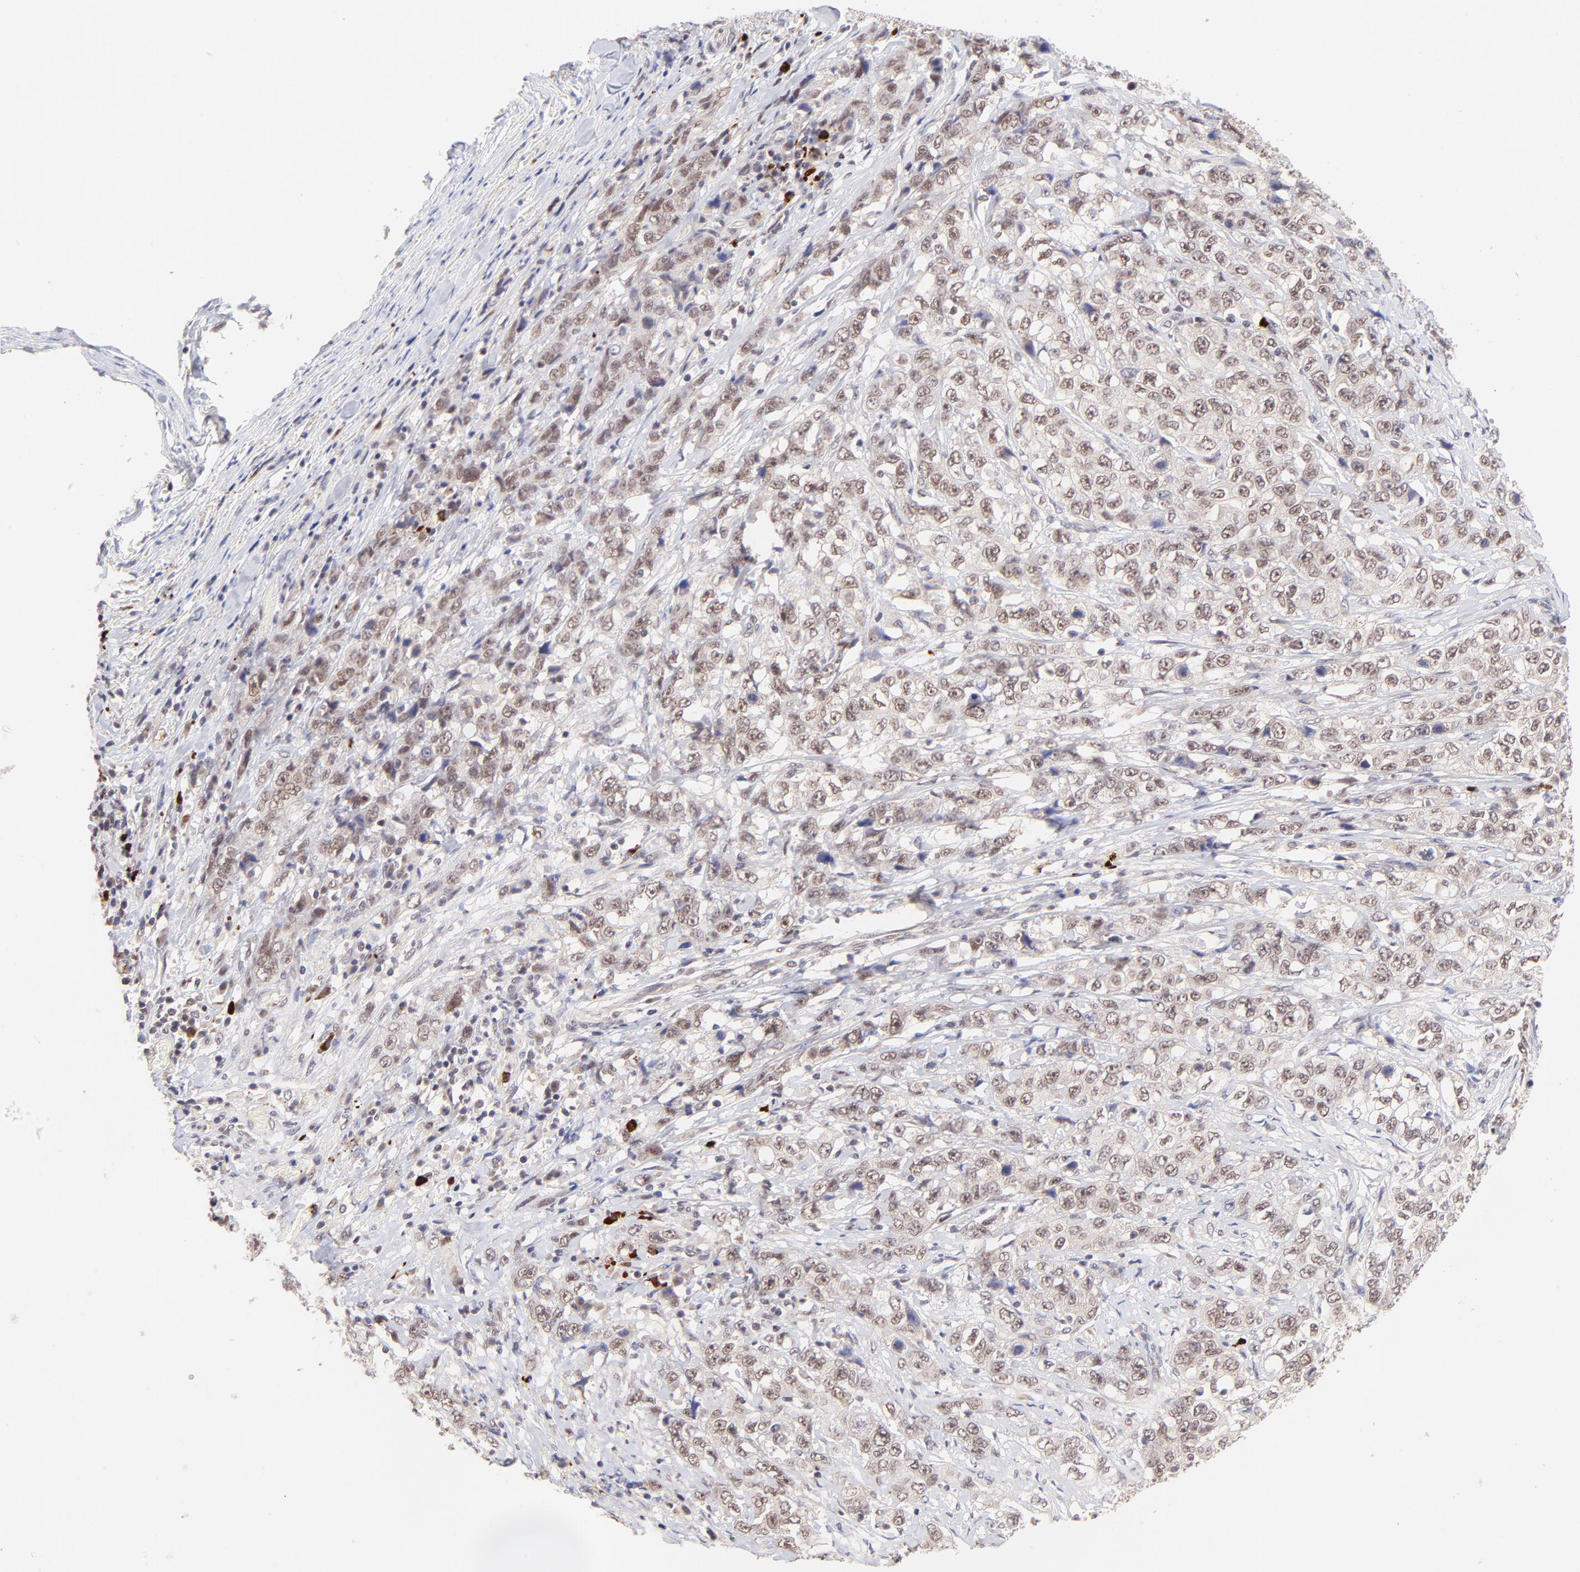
{"staining": {"intensity": "weak", "quantity": ">75%", "location": "nuclear"}, "tissue": "stomach cancer", "cell_type": "Tumor cells", "image_type": "cancer", "snomed": [{"axis": "morphology", "description": "Adenocarcinoma, NOS"}, {"axis": "topography", "description": "Stomach"}], "caption": "A photomicrograph of stomach adenocarcinoma stained for a protein exhibits weak nuclear brown staining in tumor cells. (Brightfield microscopy of DAB IHC at high magnification).", "gene": "MED12", "patient": {"sex": "male", "age": 48}}